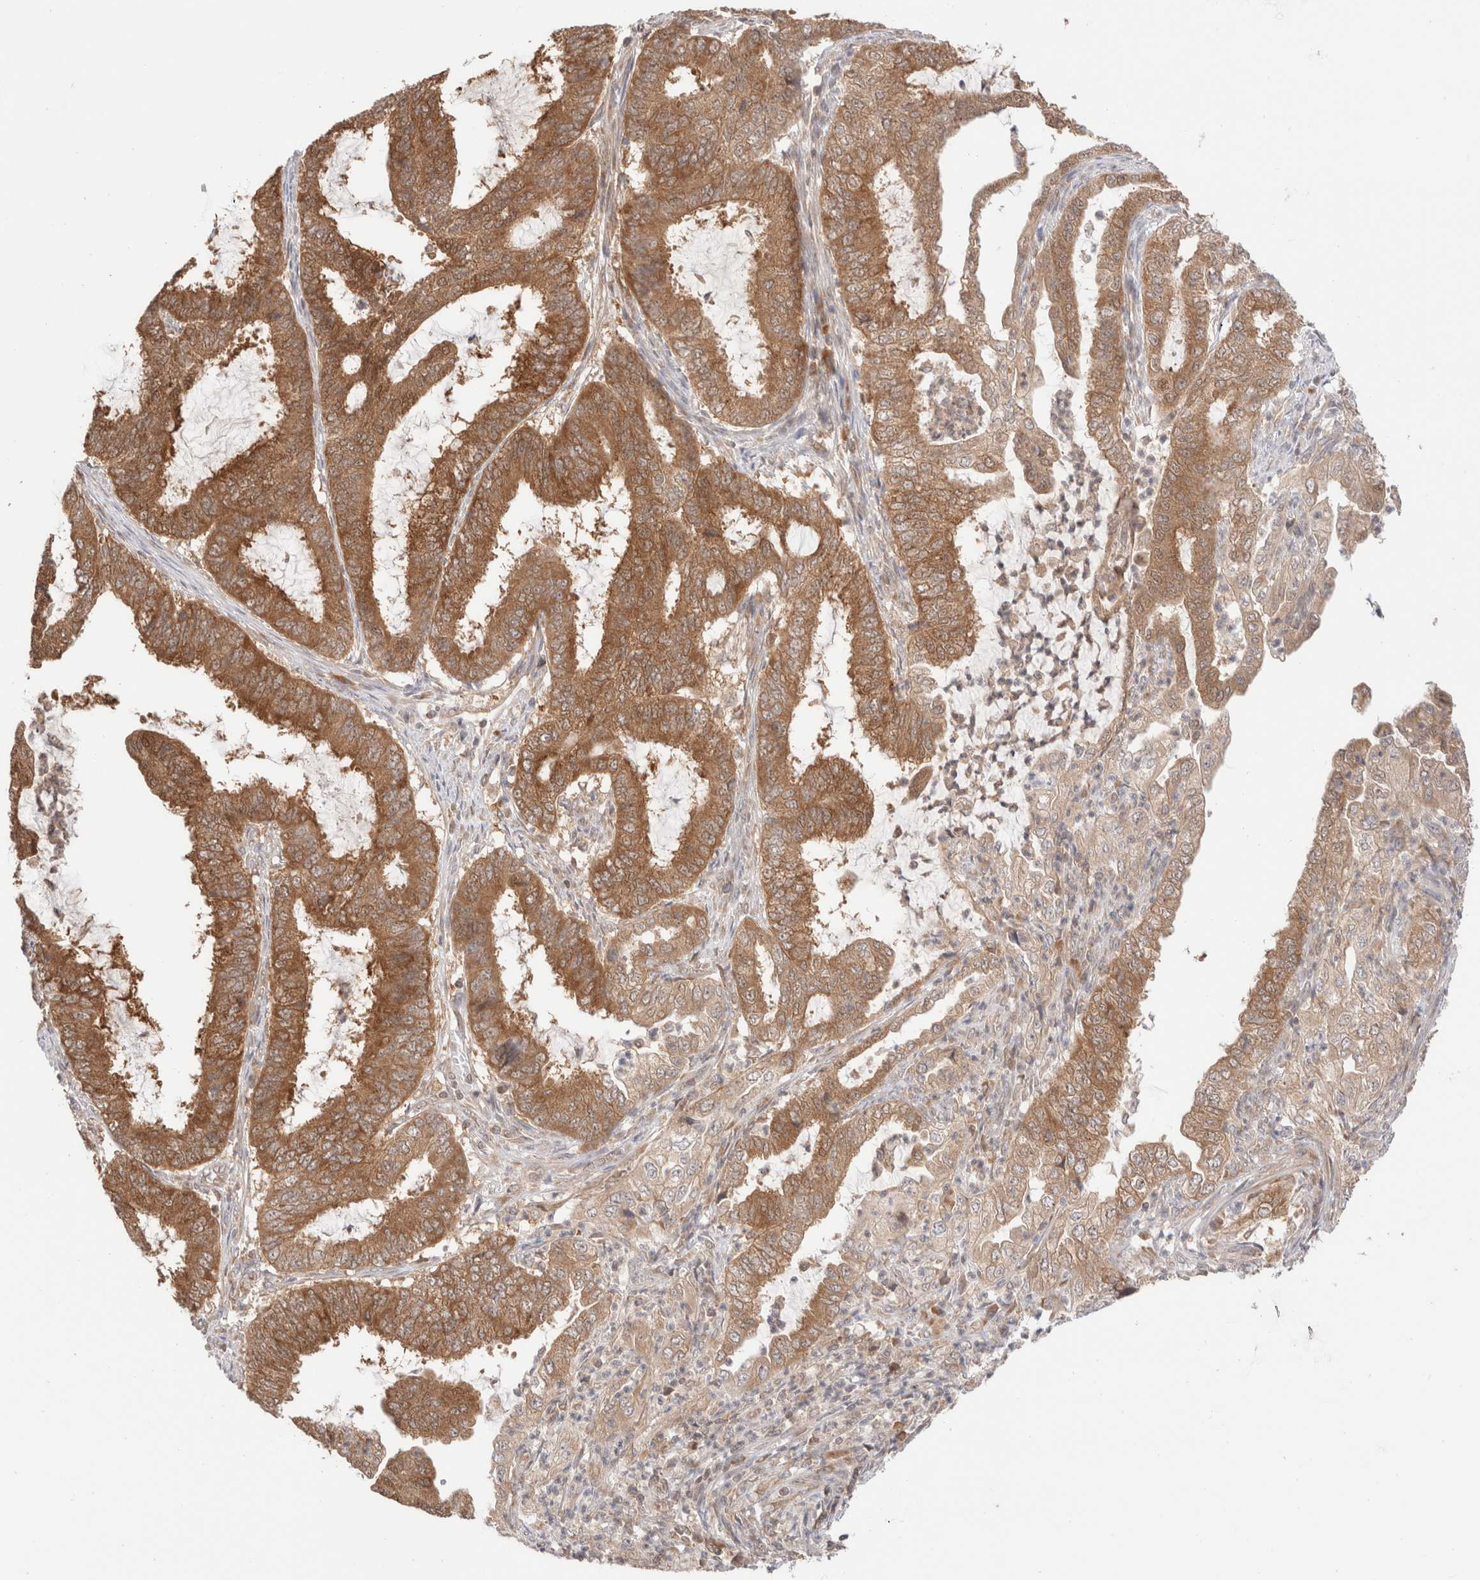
{"staining": {"intensity": "moderate", "quantity": ">75%", "location": "cytoplasmic/membranous"}, "tissue": "endometrial cancer", "cell_type": "Tumor cells", "image_type": "cancer", "snomed": [{"axis": "morphology", "description": "Adenocarcinoma, NOS"}, {"axis": "topography", "description": "Endometrium"}], "caption": "IHC photomicrograph of human endometrial cancer stained for a protein (brown), which shows medium levels of moderate cytoplasmic/membranous positivity in about >75% of tumor cells.", "gene": "XKR4", "patient": {"sex": "female", "age": 51}}